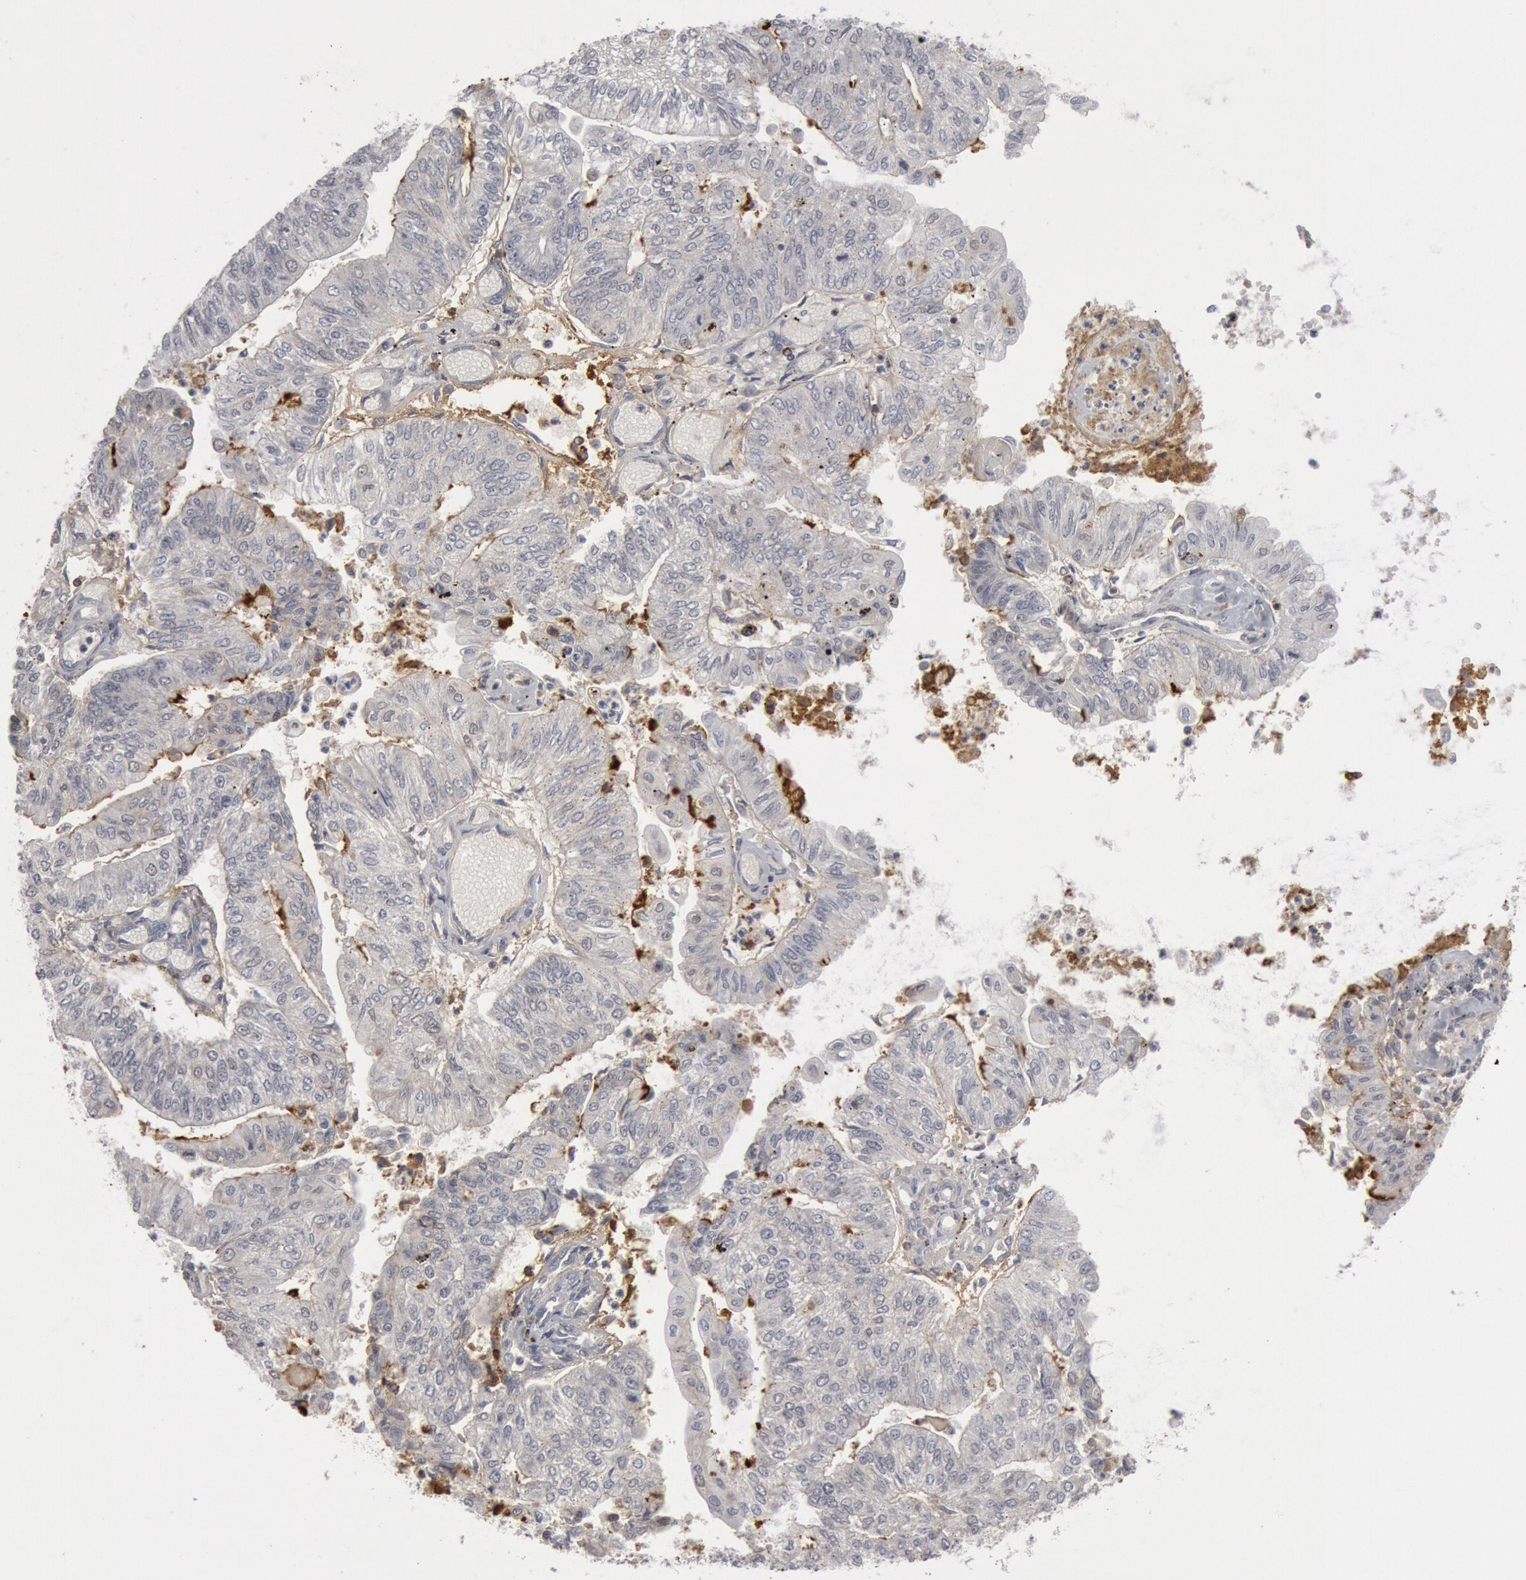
{"staining": {"intensity": "negative", "quantity": "none", "location": "none"}, "tissue": "endometrial cancer", "cell_type": "Tumor cells", "image_type": "cancer", "snomed": [{"axis": "morphology", "description": "Adenocarcinoma, NOS"}, {"axis": "topography", "description": "Endometrium"}], "caption": "Immunohistochemistry histopathology image of endometrial cancer (adenocarcinoma) stained for a protein (brown), which exhibits no expression in tumor cells.", "gene": "C1QC", "patient": {"sex": "female", "age": 59}}